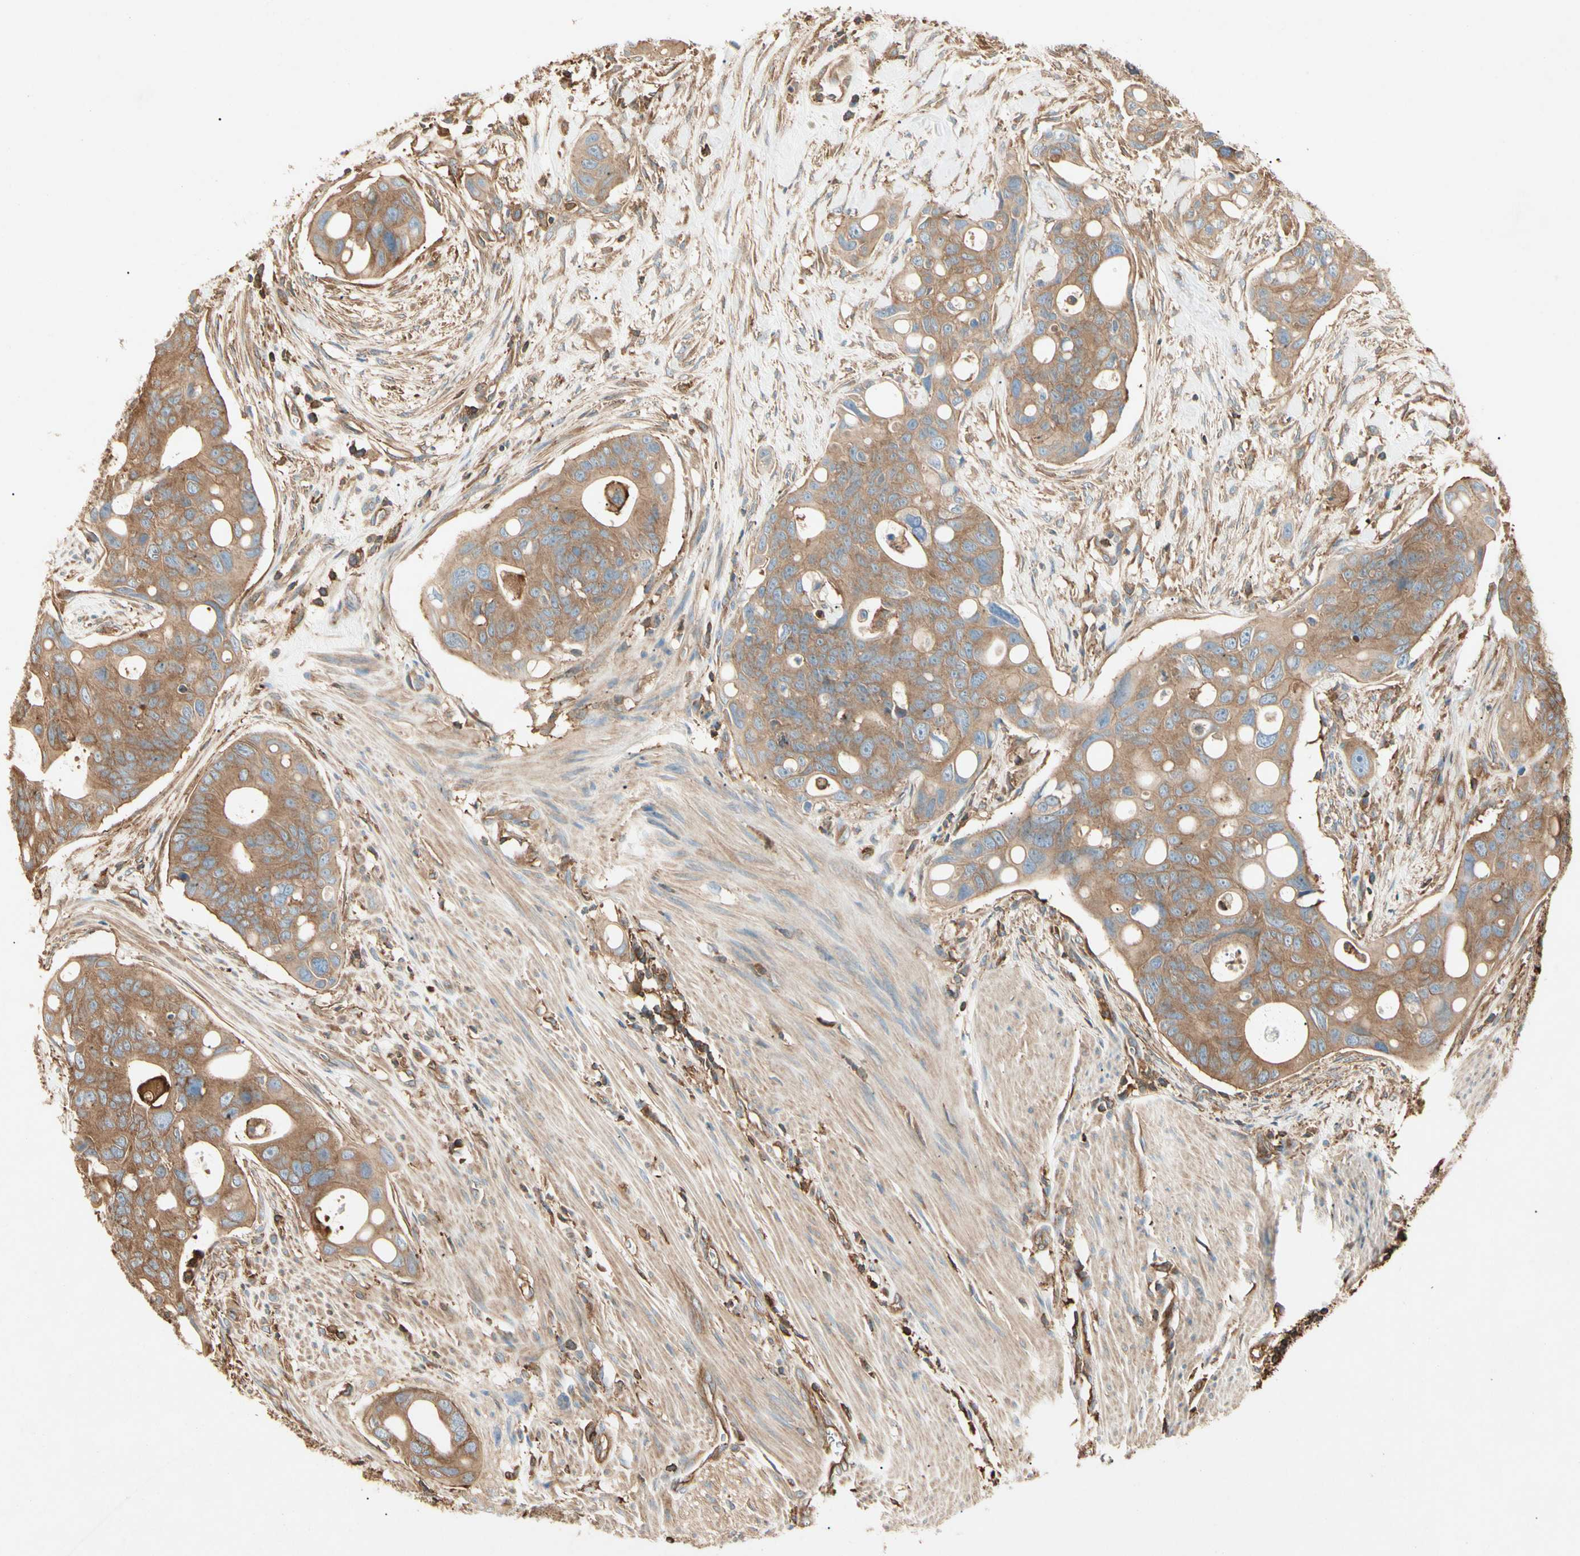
{"staining": {"intensity": "moderate", "quantity": ">75%", "location": "cytoplasmic/membranous"}, "tissue": "colorectal cancer", "cell_type": "Tumor cells", "image_type": "cancer", "snomed": [{"axis": "morphology", "description": "Adenocarcinoma, NOS"}, {"axis": "topography", "description": "Colon"}], "caption": "Colorectal cancer was stained to show a protein in brown. There is medium levels of moderate cytoplasmic/membranous staining in approximately >75% of tumor cells.", "gene": "ARPC2", "patient": {"sex": "female", "age": 57}}